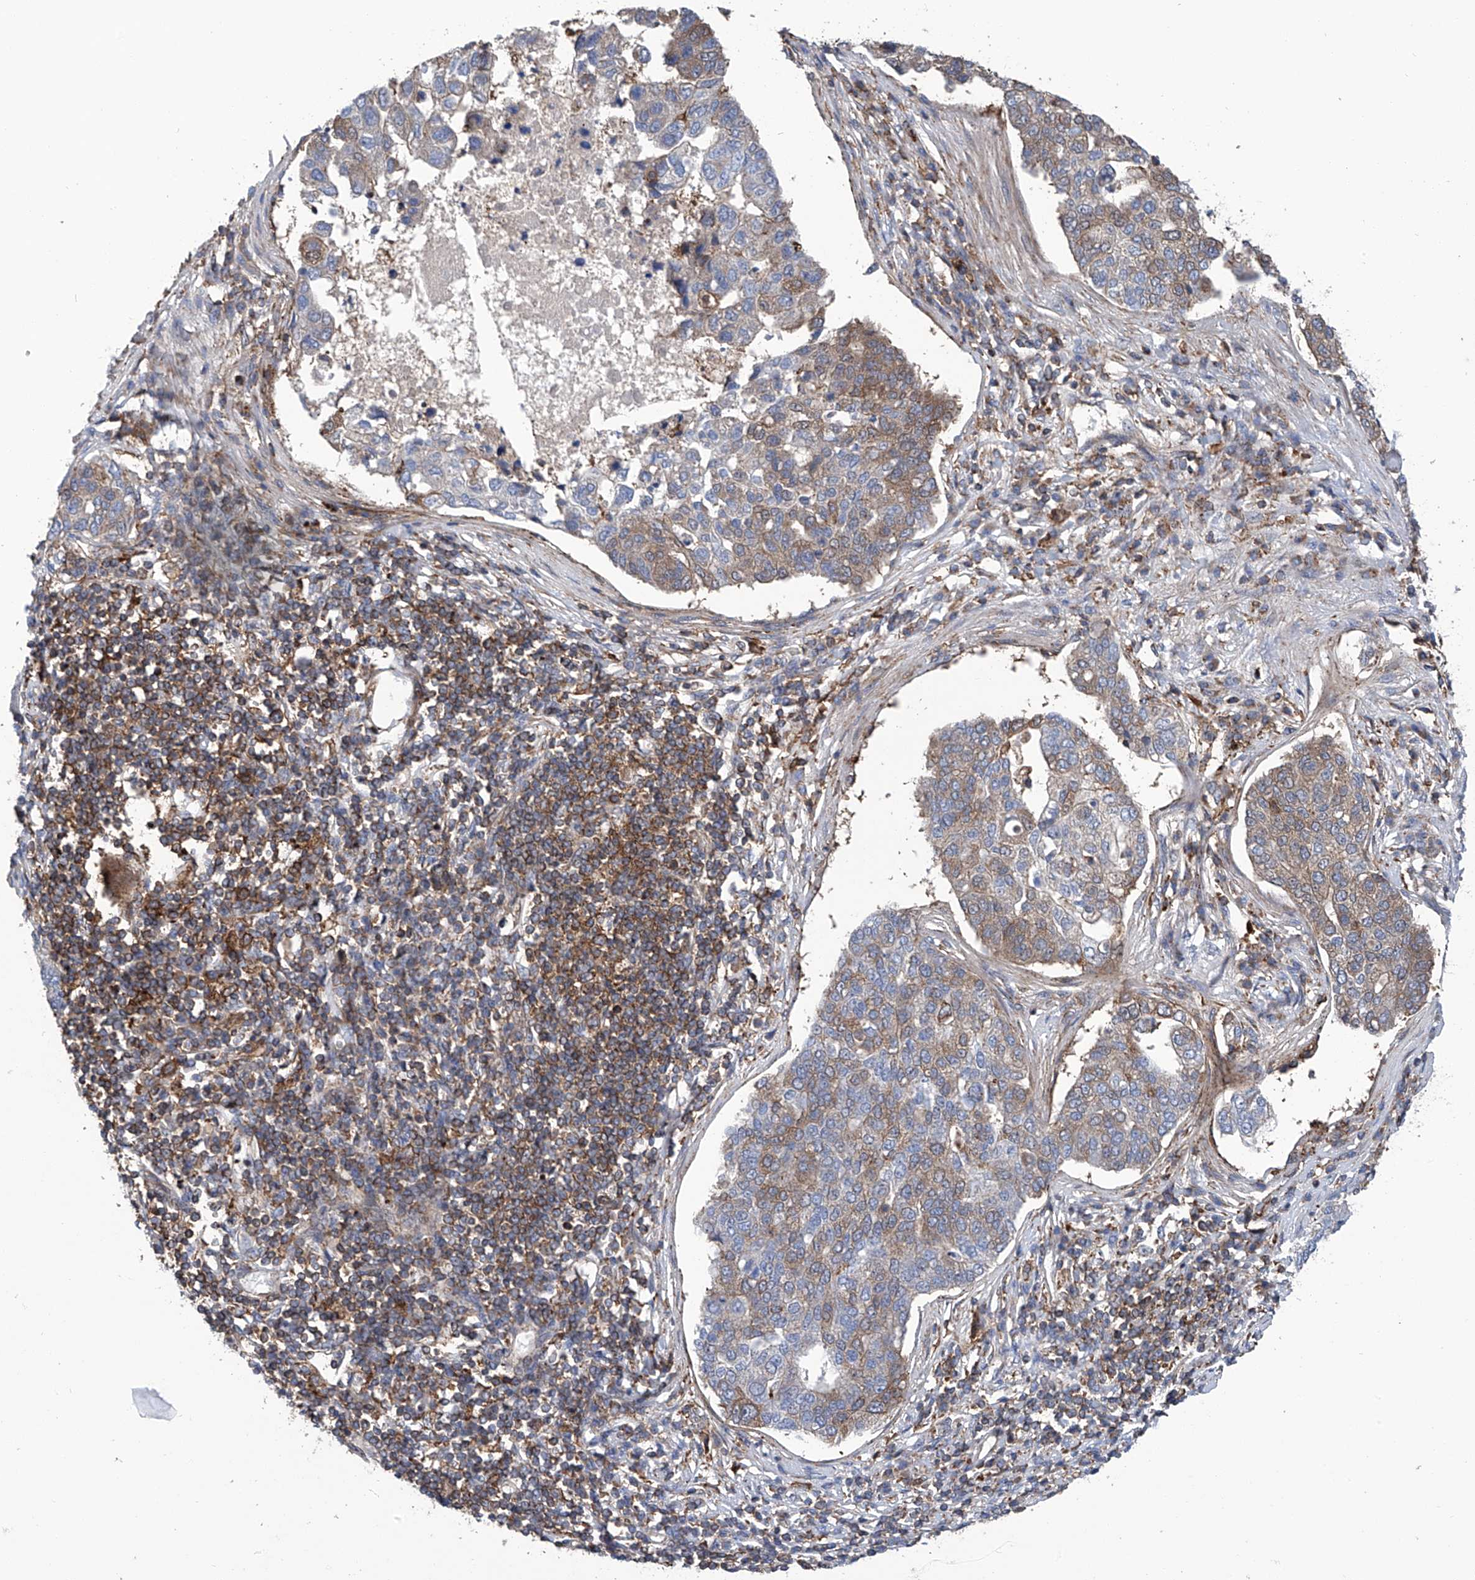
{"staining": {"intensity": "moderate", "quantity": "25%-75%", "location": "cytoplasmic/membranous"}, "tissue": "pancreatic cancer", "cell_type": "Tumor cells", "image_type": "cancer", "snomed": [{"axis": "morphology", "description": "Adenocarcinoma, NOS"}, {"axis": "topography", "description": "Pancreas"}], "caption": "Tumor cells demonstrate medium levels of moderate cytoplasmic/membranous expression in about 25%-75% of cells in pancreatic cancer (adenocarcinoma).", "gene": "SMAP1", "patient": {"sex": "female", "age": 61}}